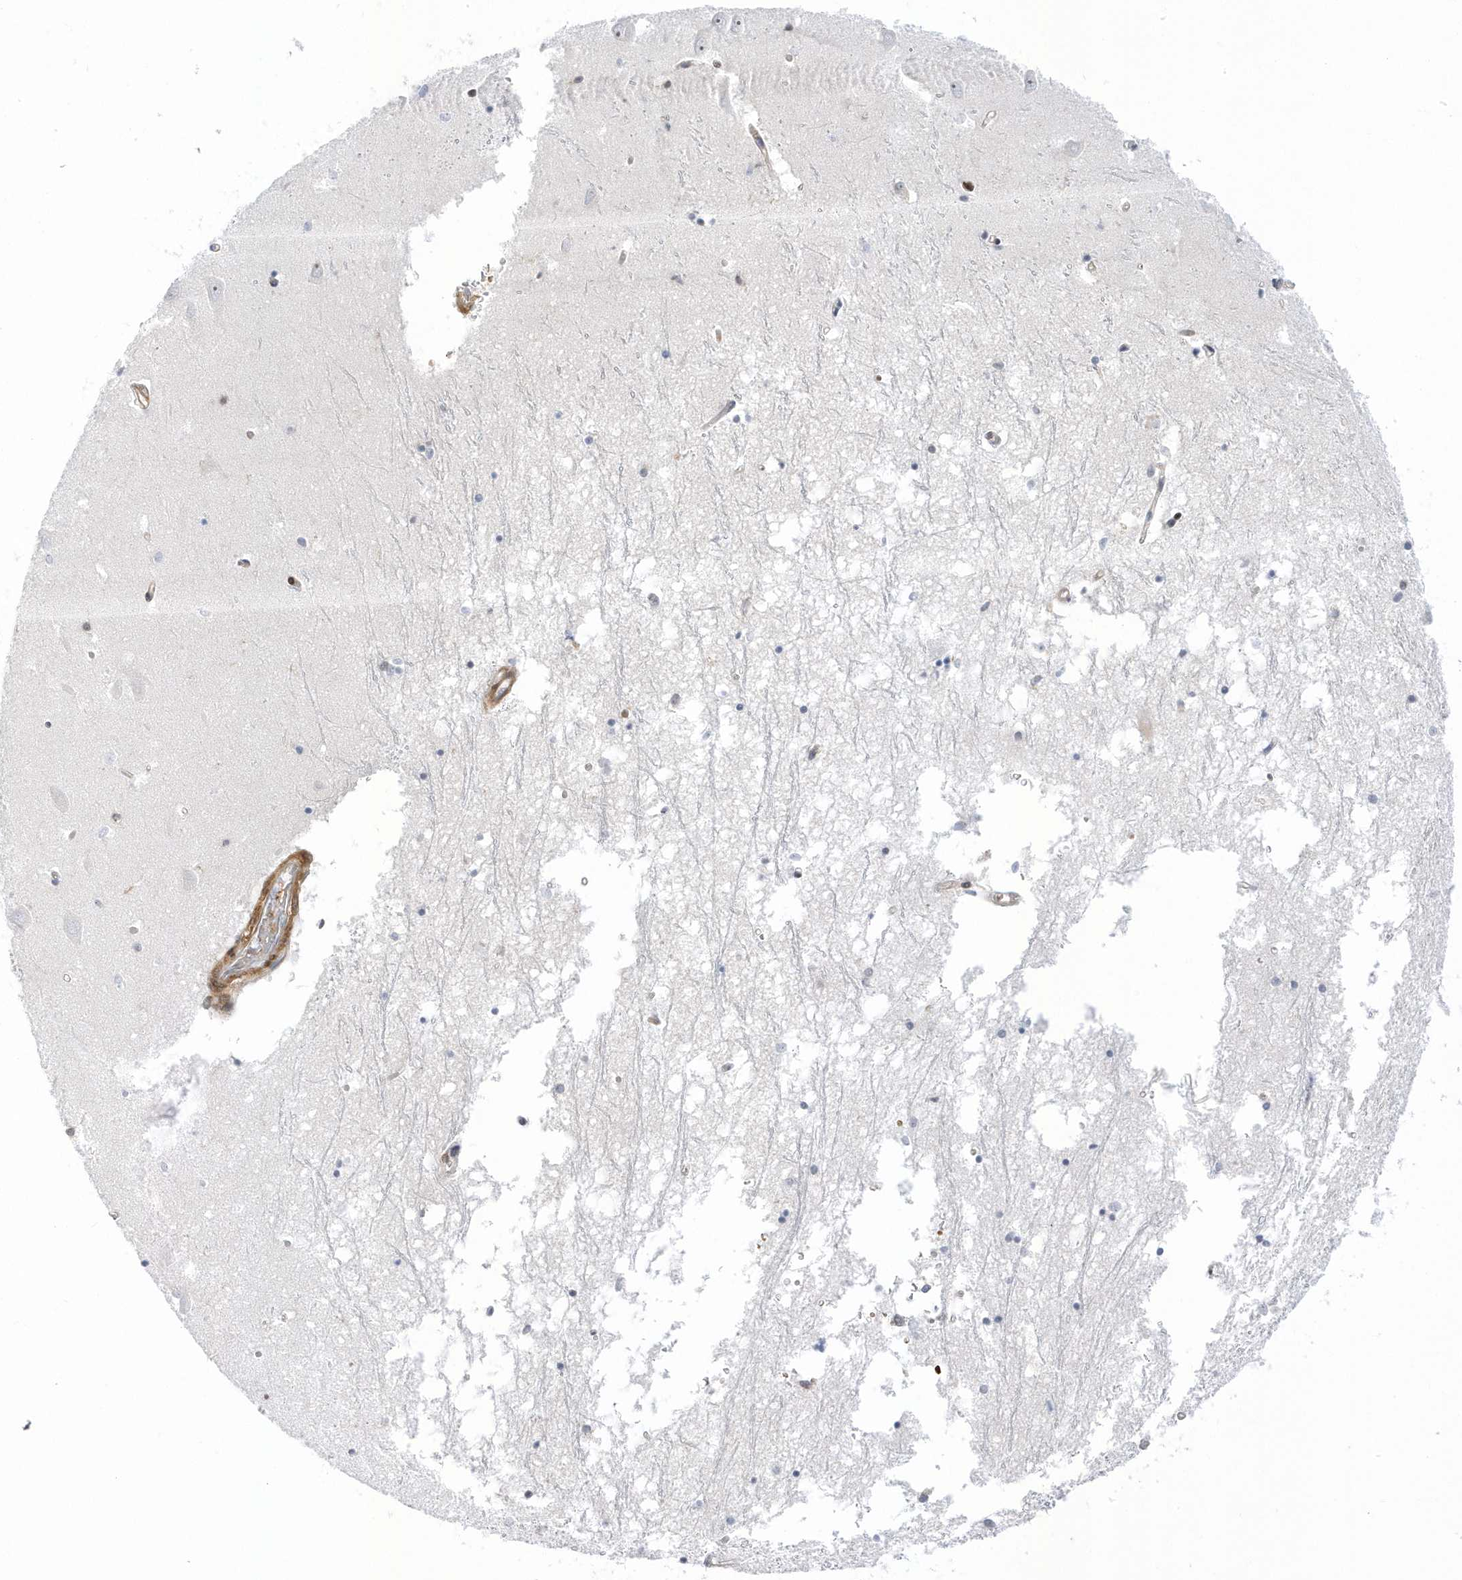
{"staining": {"intensity": "negative", "quantity": "none", "location": "none"}, "tissue": "hippocampus", "cell_type": "Glial cells", "image_type": "normal", "snomed": [{"axis": "morphology", "description": "Normal tissue, NOS"}, {"axis": "topography", "description": "Hippocampus"}], "caption": "Histopathology image shows no significant protein staining in glial cells of normal hippocampus. (Brightfield microscopy of DAB immunohistochemistry at high magnification).", "gene": "MAP7D3", "patient": {"sex": "male", "age": 70}}